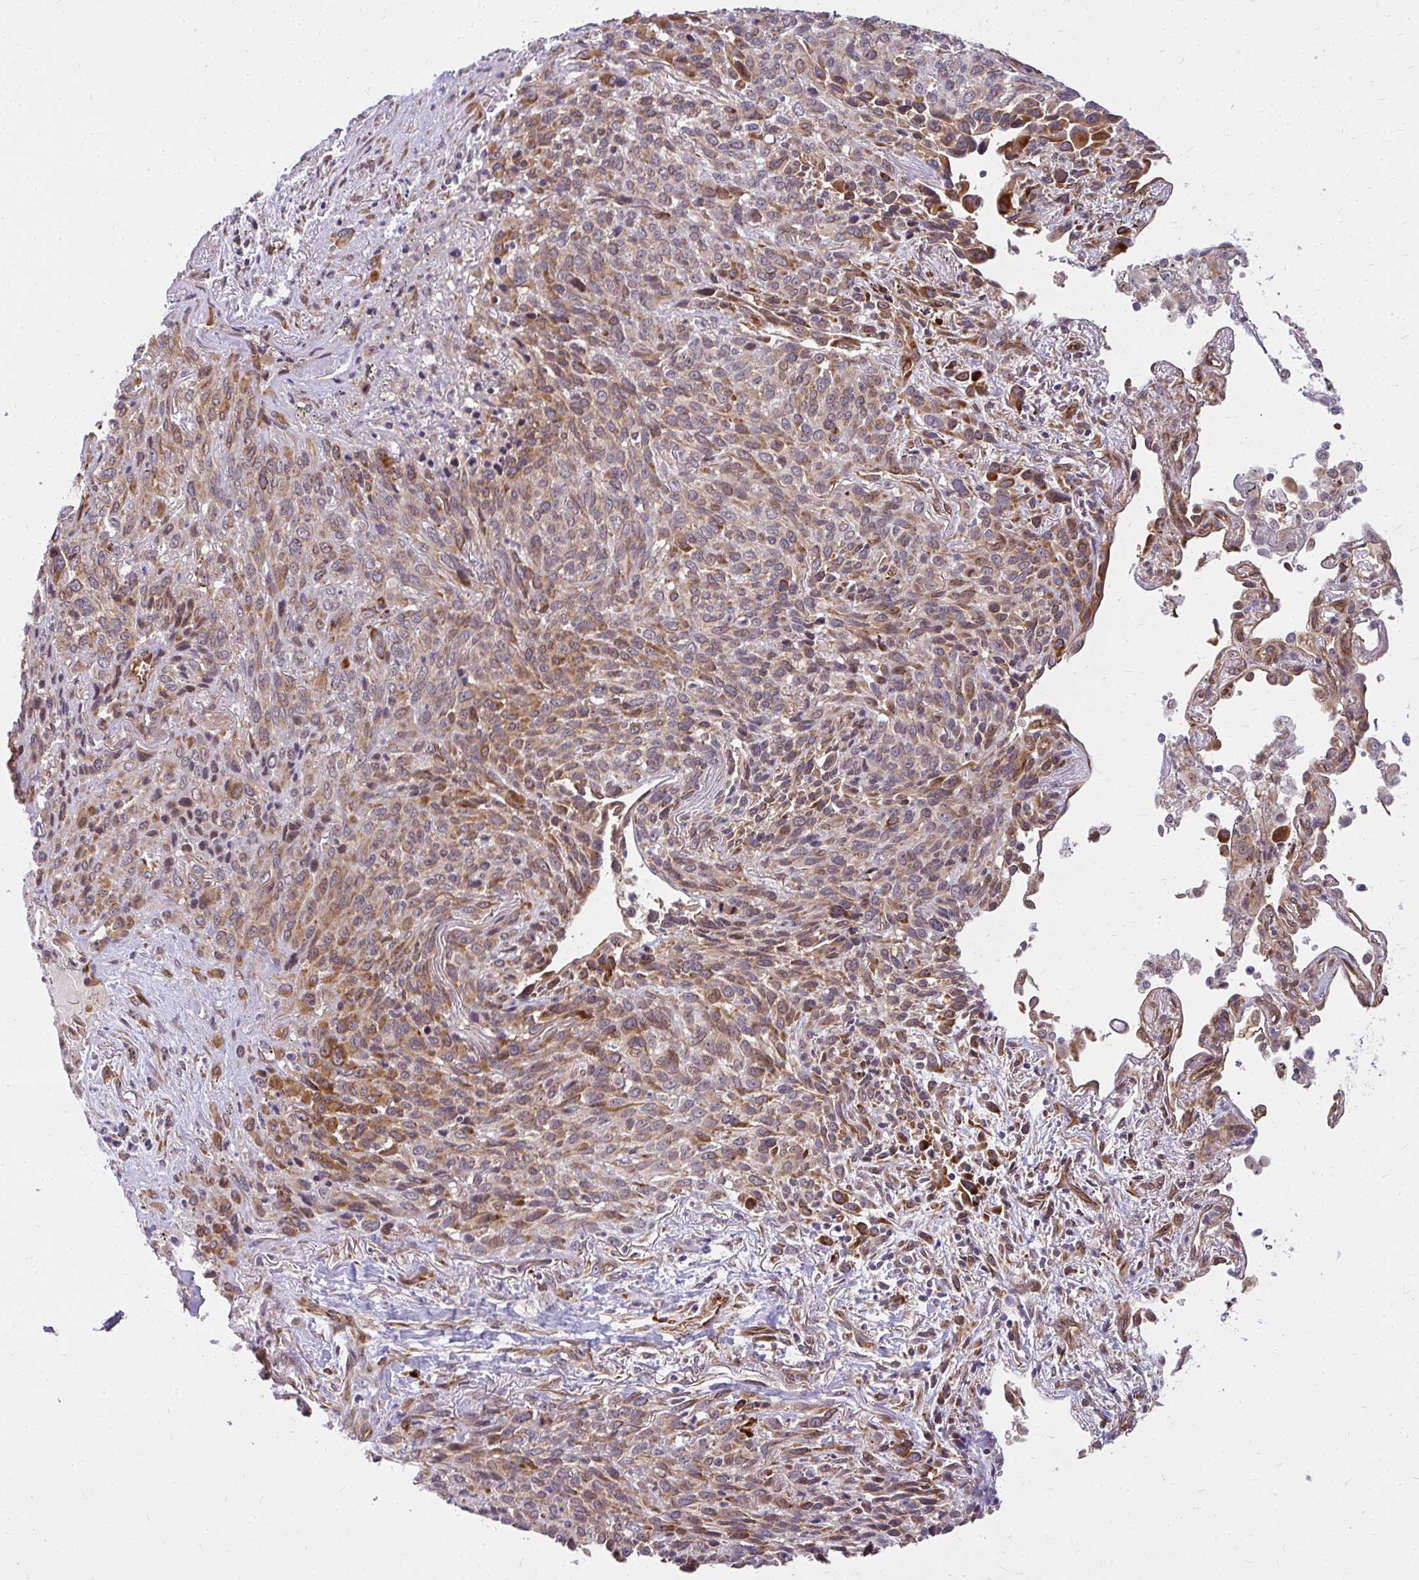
{"staining": {"intensity": "moderate", "quantity": ">75%", "location": "cytoplasmic/membranous"}, "tissue": "melanoma", "cell_type": "Tumor cells", "image_type": "cancer", "snomed": [{"axis": "morphology", "description": "Malignant melanoma, Metastatic site"}, {"axis": "topography", "description": "Lung"}], "caption": "Immunohistochemistry staining of melanoma, which exhibits medium levels of moderate cytoplasmic/membranous positivity in approximately >75% of tumor cells indicating moderate cytoplasmic/membranous protein positivity. The staining was performed using DAB (brown) for protein detection and nuclei were counterstained in hematoxylin (blue).", "gene": "RSKR", "patient": {"sex": "male", "age": 48}}